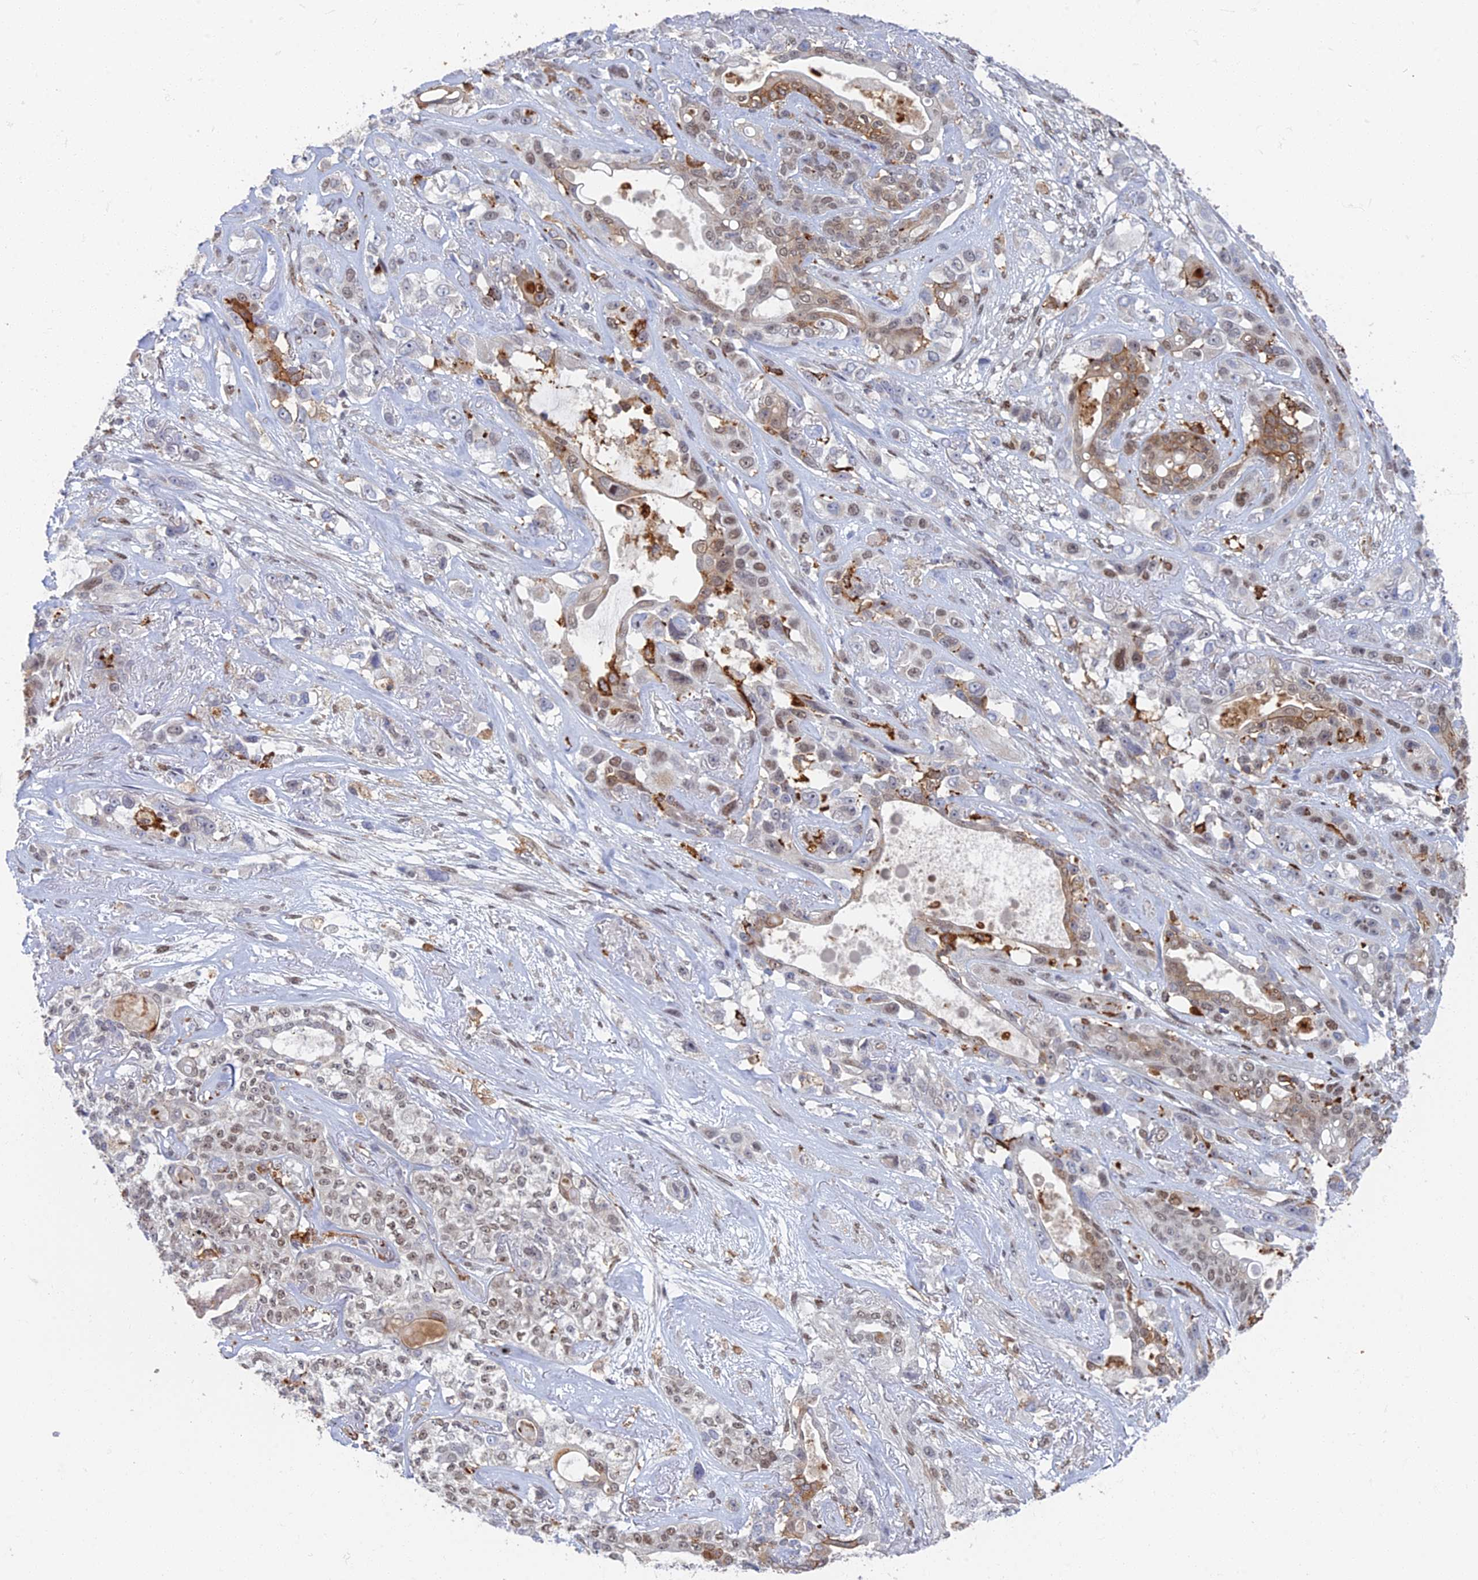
{"staining": {"intensity": "weak", "quantity": "<25%", "location": "nuclear"}, "tissue": "lung cancer", "cell_type": "Tumor cells", "image_type": "cancer", "snomed": [{"axis": "morphology", "description": "Squamous cell carcinoma, NOS"}, {"axis": "topography", "description": "Lung"}], "caption": "An immunohistochemistry (IHC) image of lung cancer (squamous cell carcinoma) is shown. There is no staining in tumor cells of lung cancer (squamous cell carcinoma).", "gene": "GPATCH1", "patient": {"sex": "female", "age": 70}}